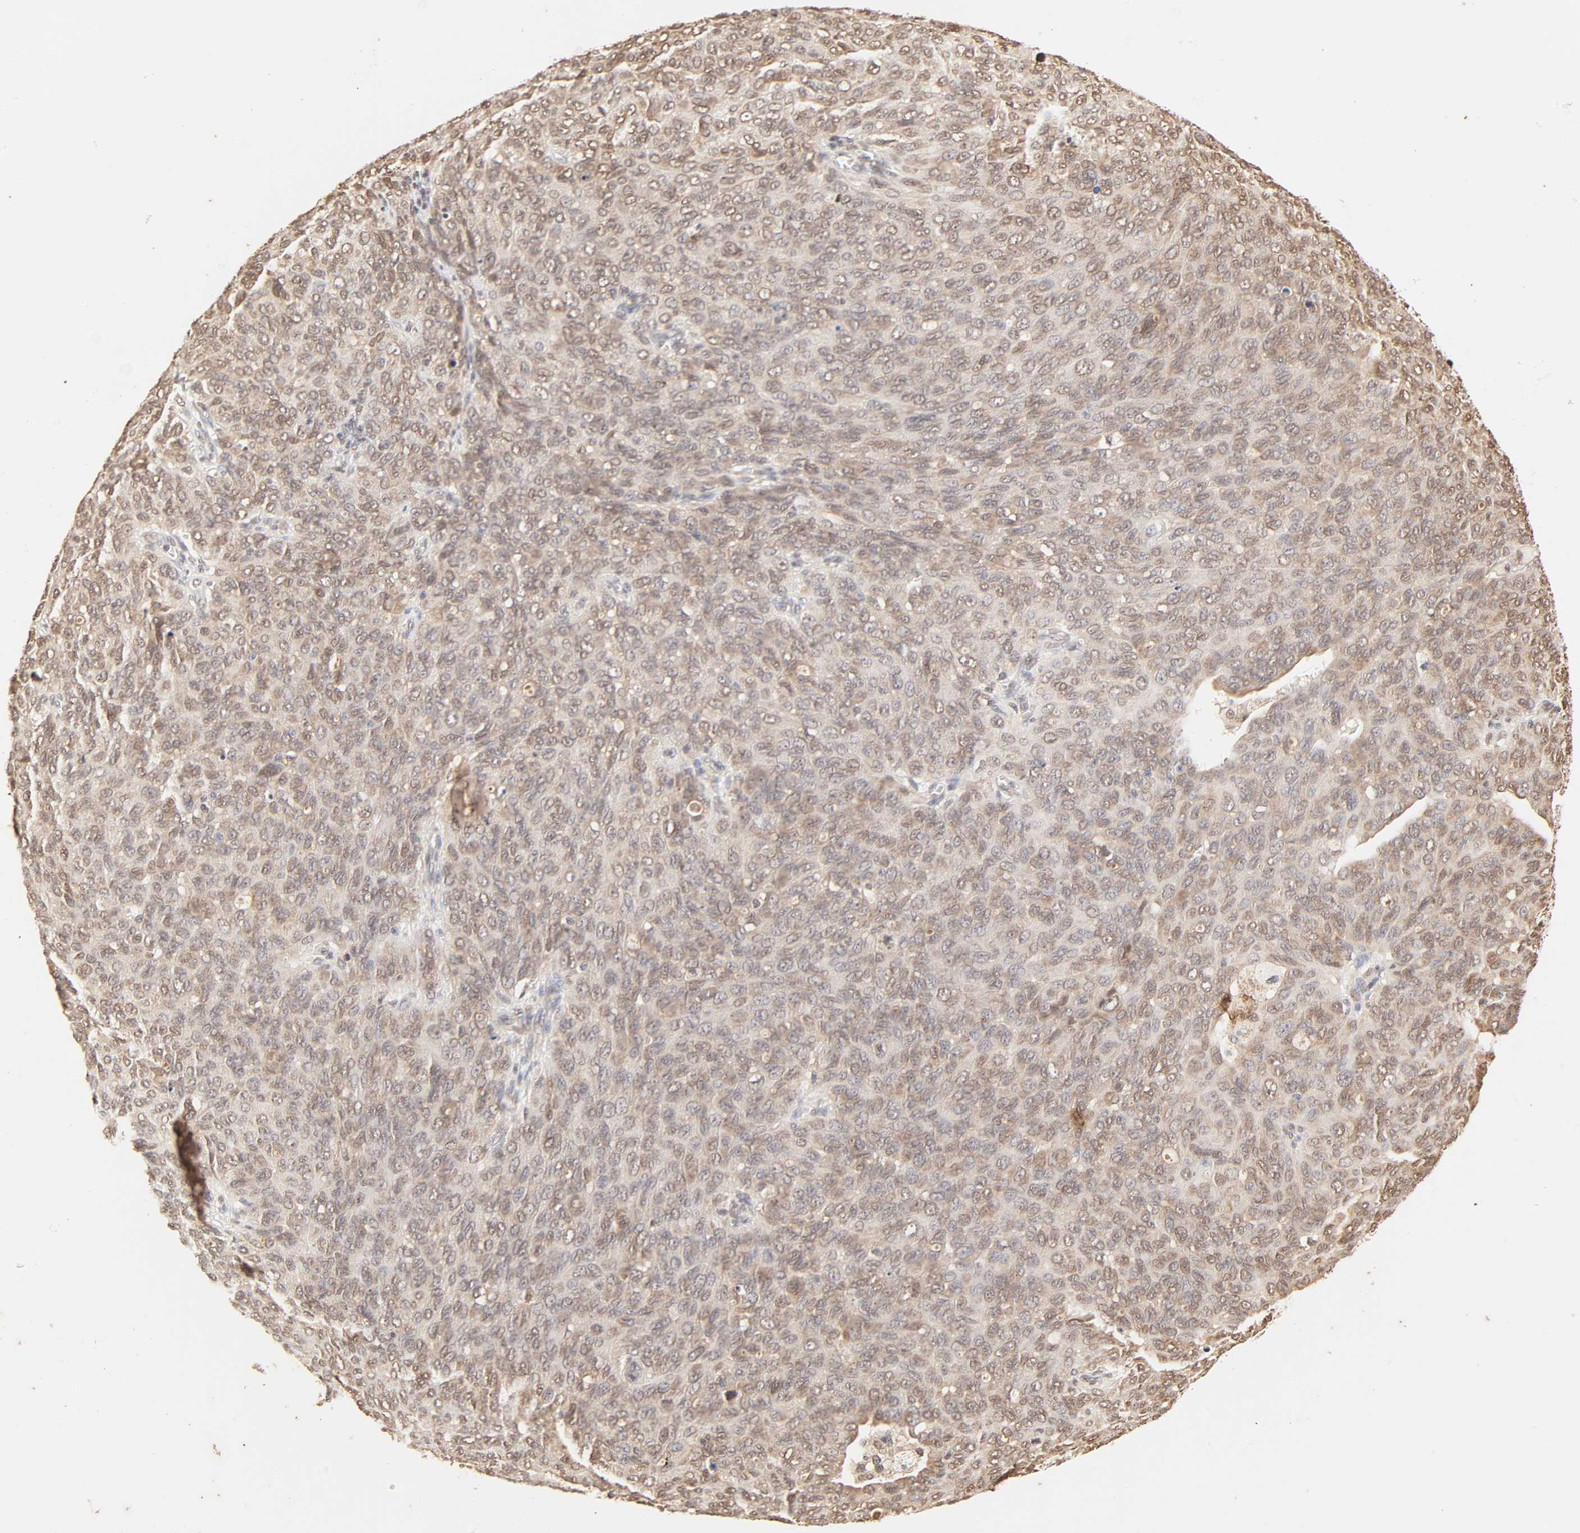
{"staining": {"intensity": "moderate", "quantity": ">75%", "location": "cytoplasmic/membranous,nuclear"}, "tissue": "ovarian cancer", "cell_type": "Tumor cells", "image_type": "cancer", "snomed": [{"axis": "morphology", "description": "Carcinoma, endometroid"}, {"axis": "topography", "description": "Ovary"}], "caption": "An immunohistochemistry (IHC) image of tumor tissue is shown. Protein staining in brown labels moderate cytoplasmic/membranous and nuclear positivity in ovarian endometroid carcinoma within tumor cells.", "gene": "TBL1X", "patient": {"sex": "female", "age": 60}}